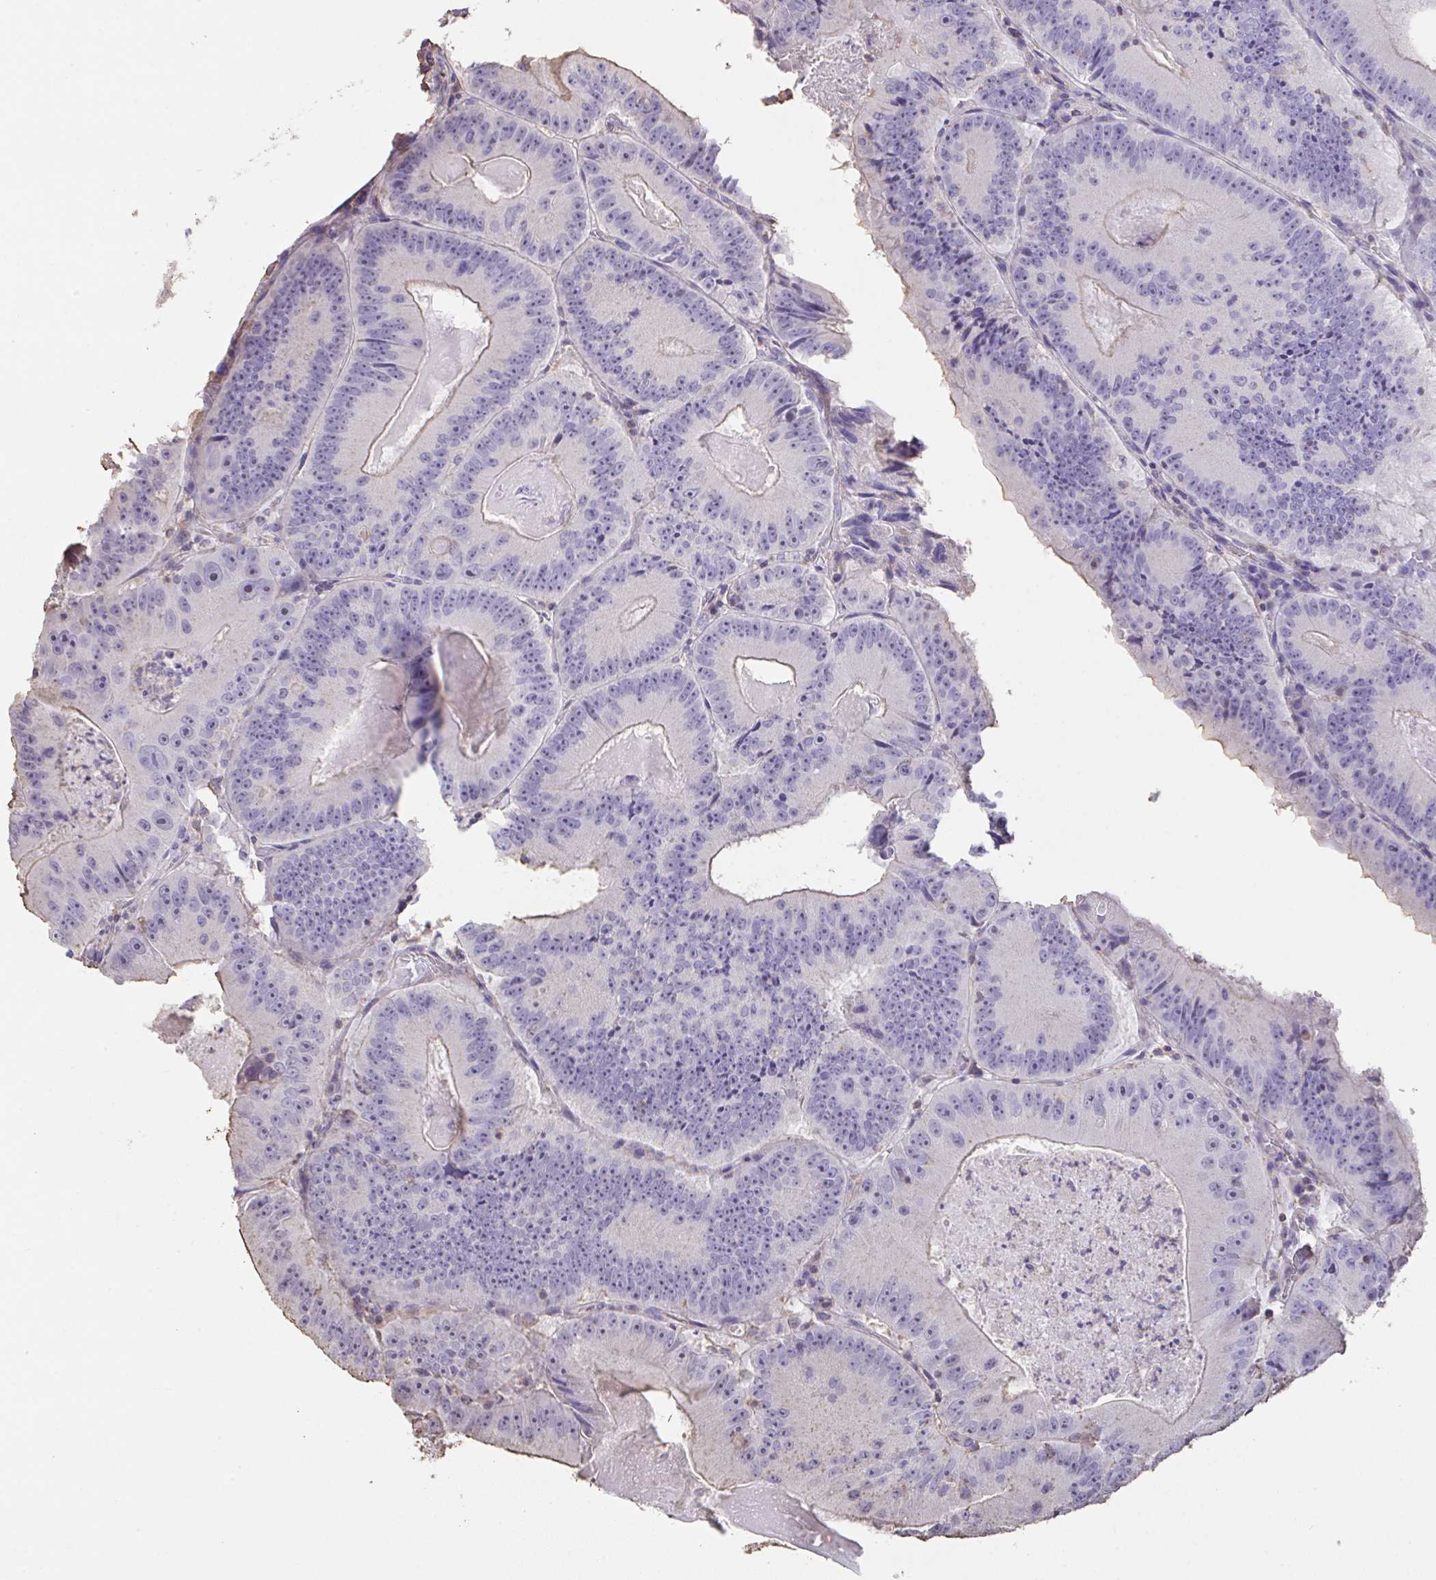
{"staining": {"intensity": "weak", "quantity": "25%-75%", "location": "cytoplasmic/membranous"}, "tissue": "colorectal cancer", "cell_type": "Tumor cells", "image_type": "cancer", "snomed": [{"axis": "morphology", "description": "Adenocarcinoma, NOS"}, {"axis": "topography", "description": "Colon"}], "caption": "Colorectal cancer (adenocarcinoma) stained with immunohistochemistry (IHC) shows weak cytoplasmic/membranous expression in about 25%-75% of tumor cells.", "gene": "IL23R", "patient": {"sex": "female", "age": 86}}